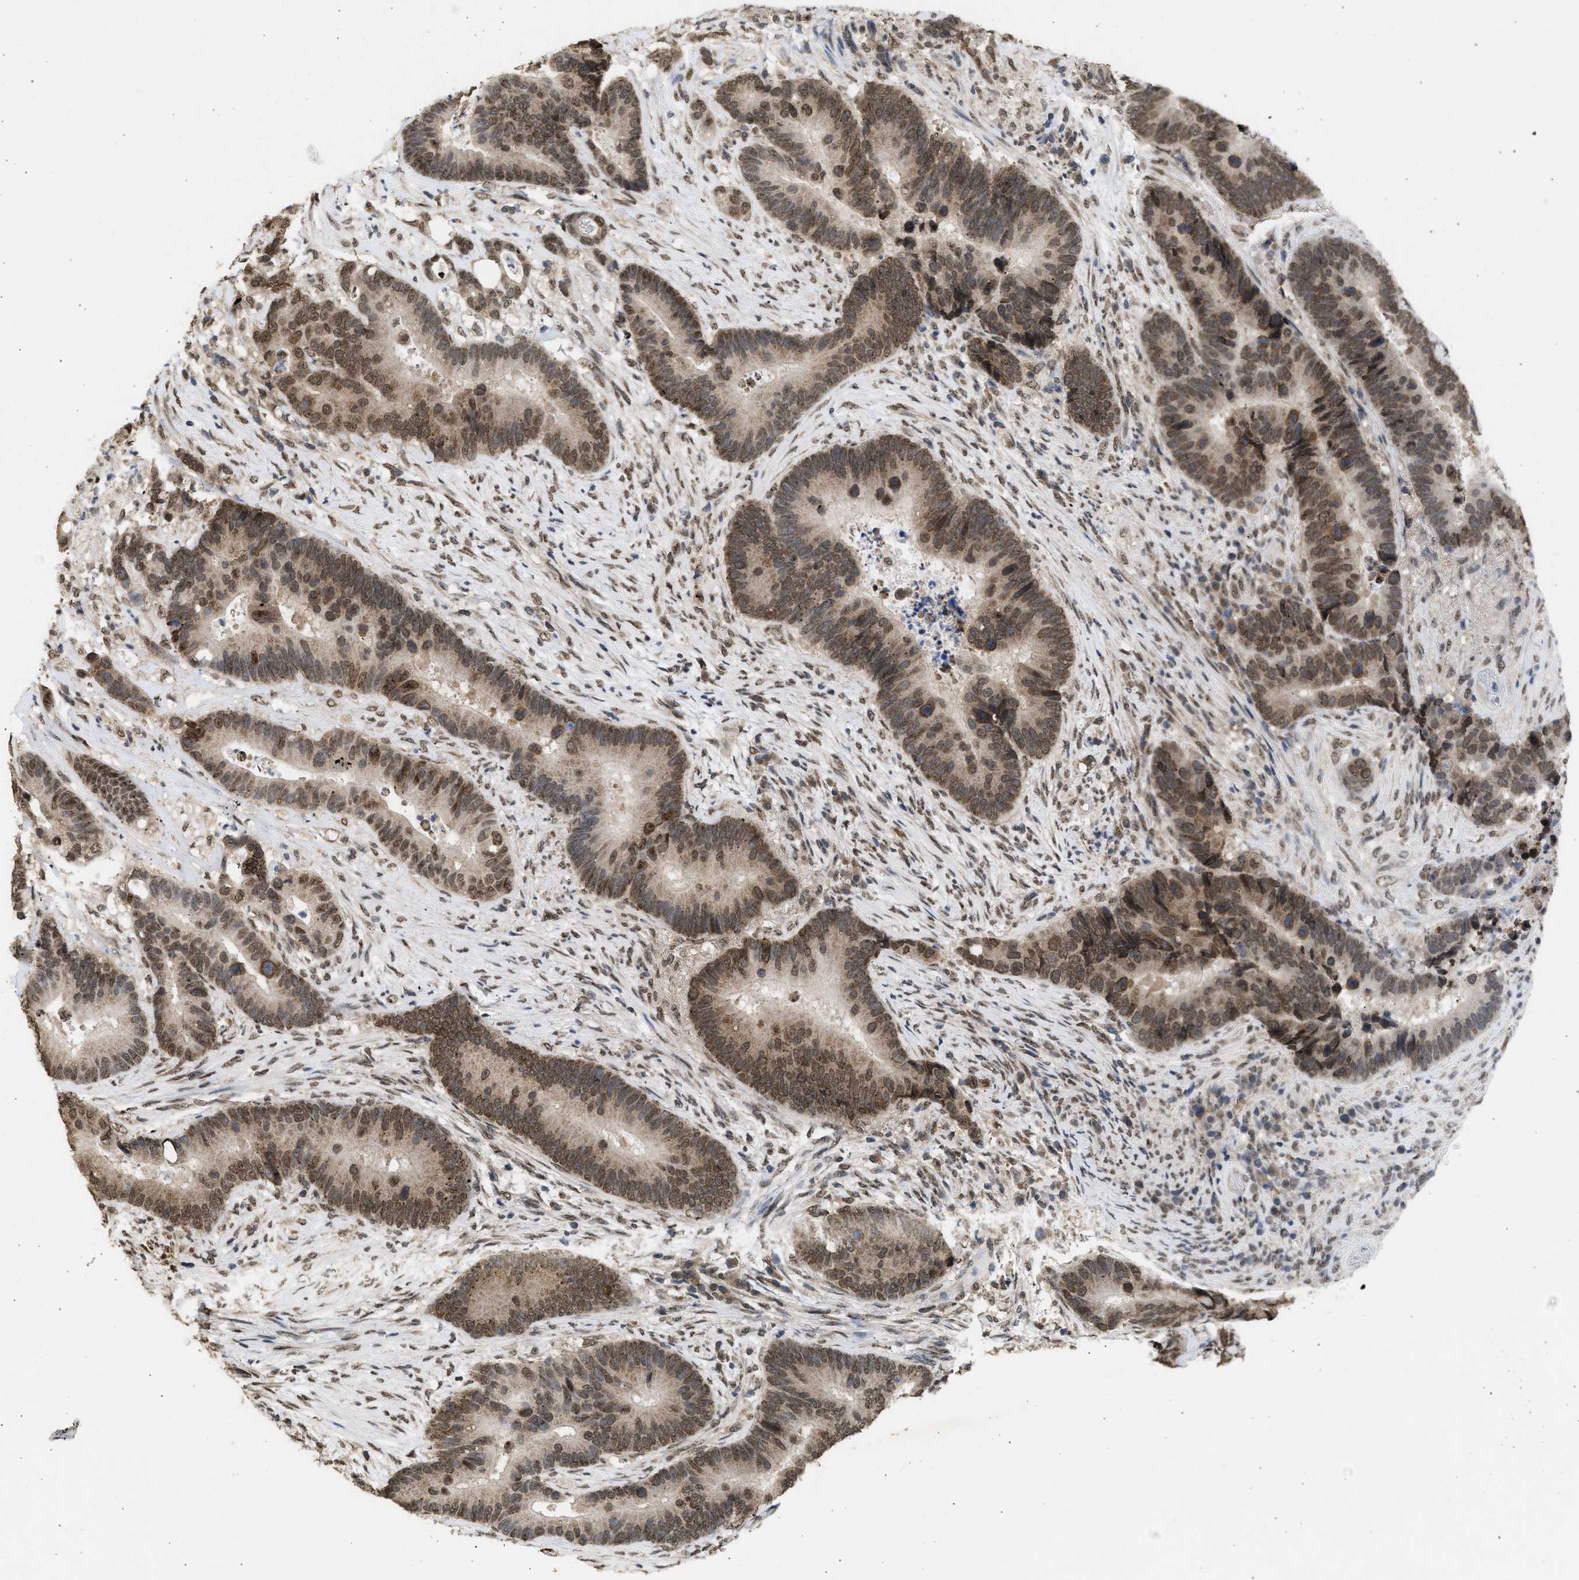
{"staining": {"intensity": "moderate", "quantity": ">75%", "location": "cytoplasmic/membranous,nuclear"}, "tissue": "colorectal cancer", "cell_type": "Tumor cells", "image_type": "cancer", "snomed": [{"axis": "morphology", "description": "Adenocarcinoma, NOS"}, {"axis": "topography", "description": "Rectum"}], "caption": "Tumor cells show medium levels of moderate cytoplasmic/membranous and nuclear positivity in about >75% of cells in human adenocarcinoma (colorectal).", "gene": "NUP35", "patient": {"sex": "female", "age": 89}}